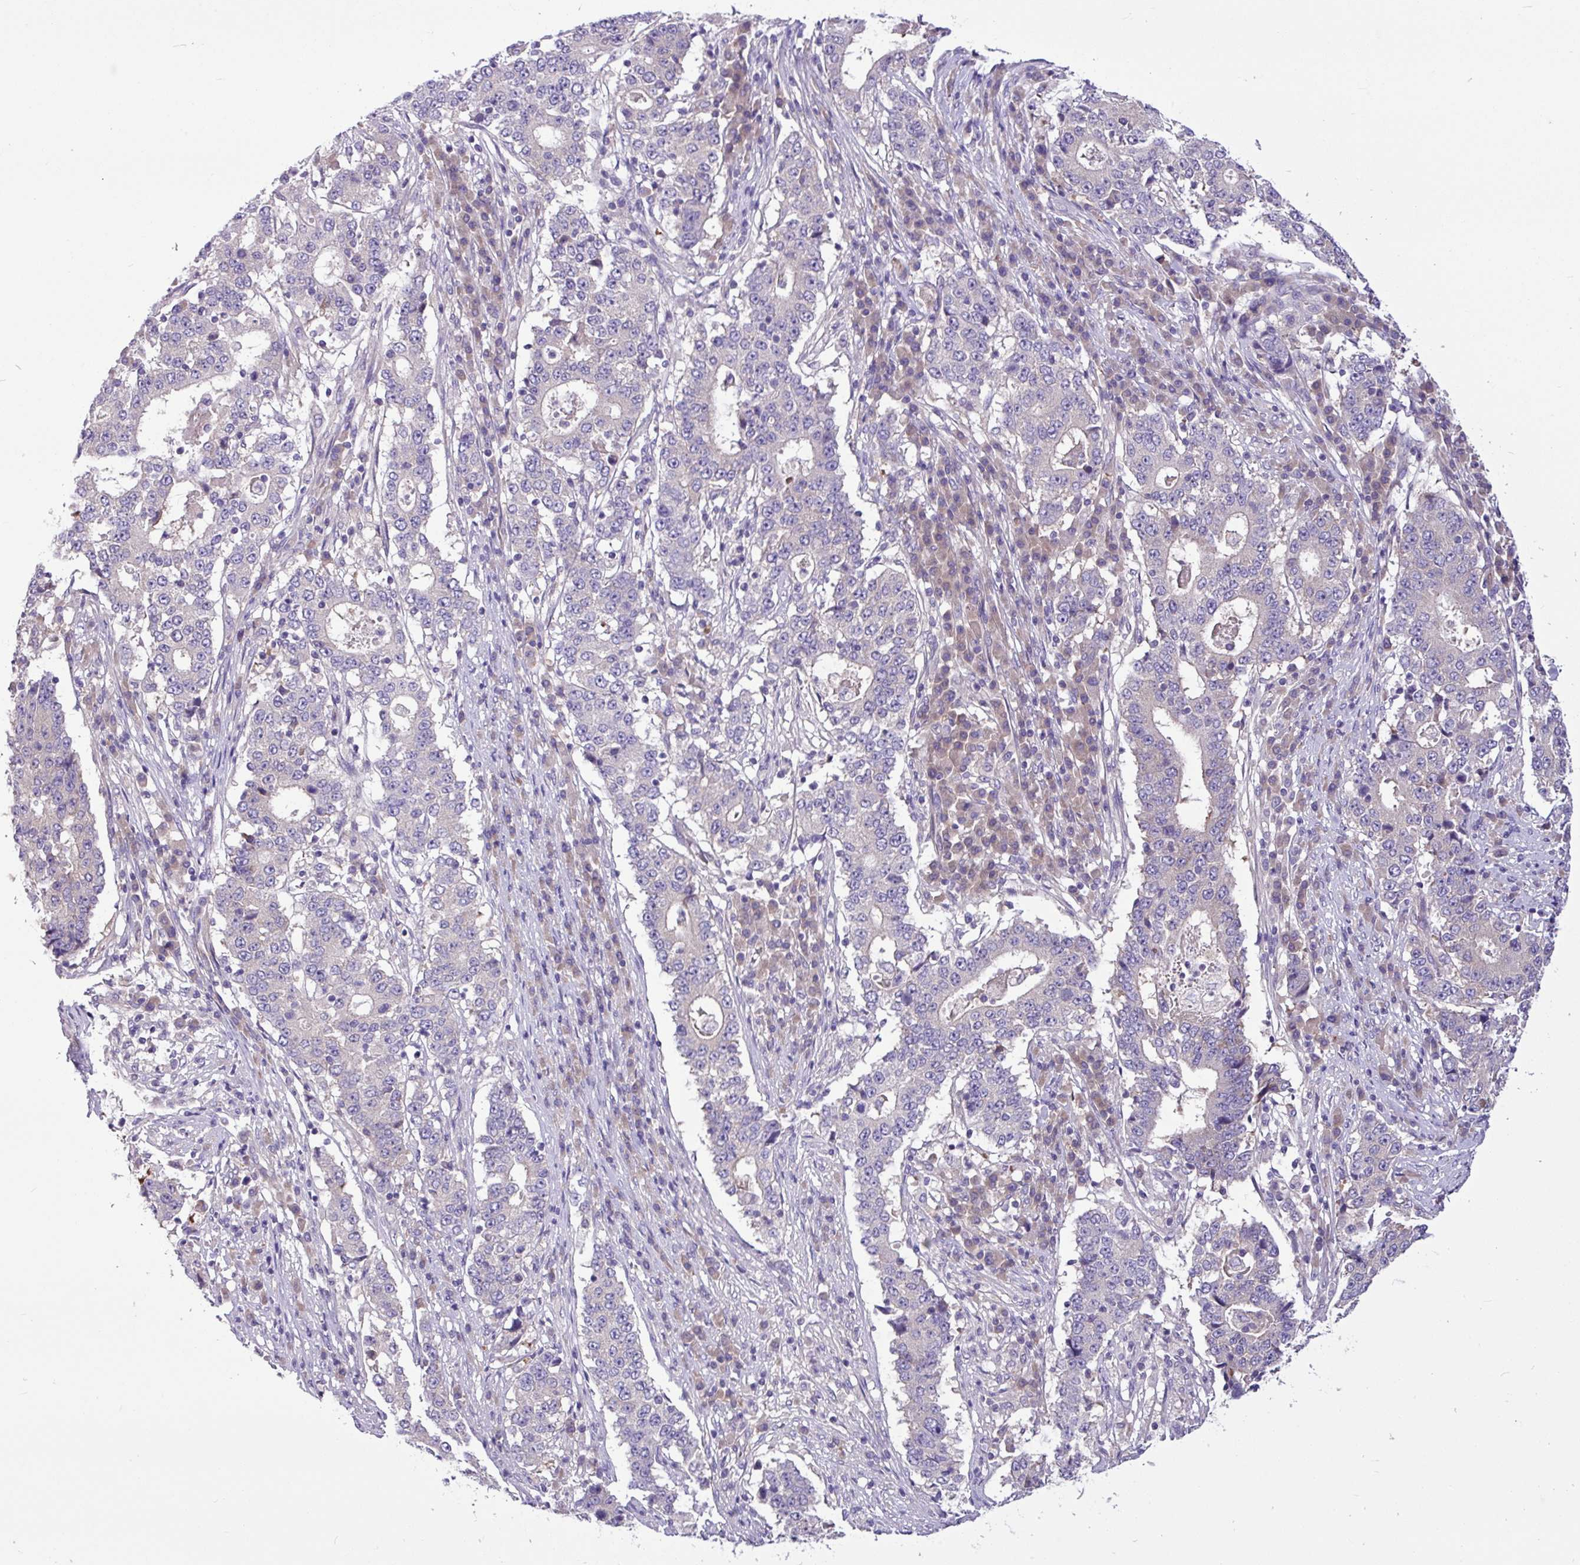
{"staining": {"intensity": "negative", "quantity": "none", "location": "none"}, "tissue": "stomach cancer", "cell_type": "Tumor cells", "image_type": "cancer", "snomed": [{"axis": "morphology", "description": "Adenocarcinoma, NOS"}, {"axis": "topography", "description": "Stomach"}], "caption": "This is an IHC photomicrograph of human stomach cancer. There is no positivity in tumor cells.", "gene": "MROH2A", "patient": {"sex": "male", "age": 59}}